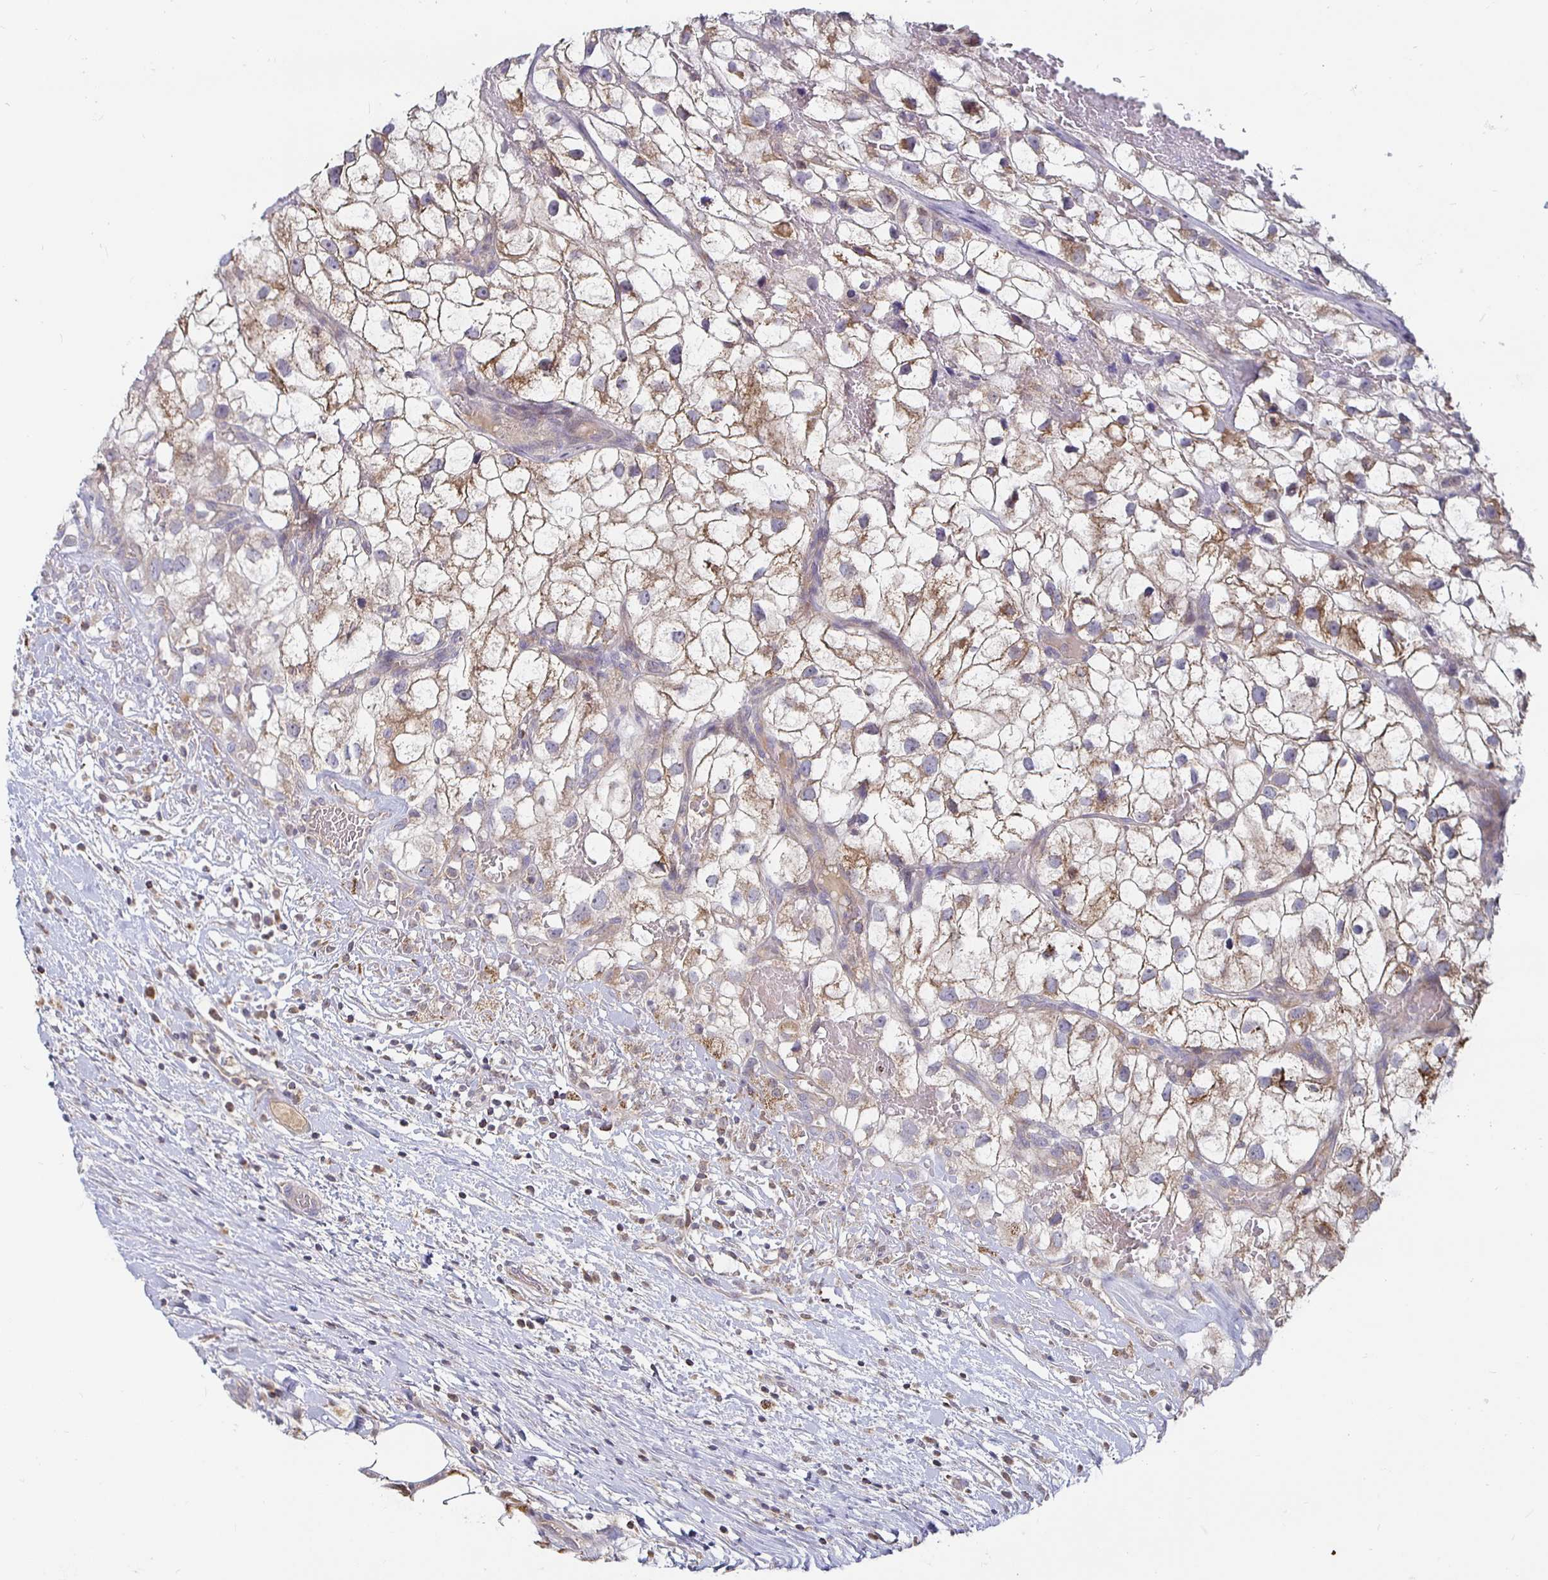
{"staining": {"intensity": "weak", "quantity": ">75%", "location": "cytoplasmic/membranous"}, "tissue": "renal cancer", "cell_type": "Tumor cells", "image_type": "cancer", "snomed": [{"axis": "morphology", "description": "Adenocarcinoma, NOS"}, {"axis": "topography", "description": "Kidney"}], "caption": "Immunohistochemical staining of adenocarcinoma (renal) reveals low levels of weak cytoplasmic/membranous protein expression in approximately >75% of tumor cells.", "gene": "RNF144B", "patient": {"sex": "male", "age": 59}}